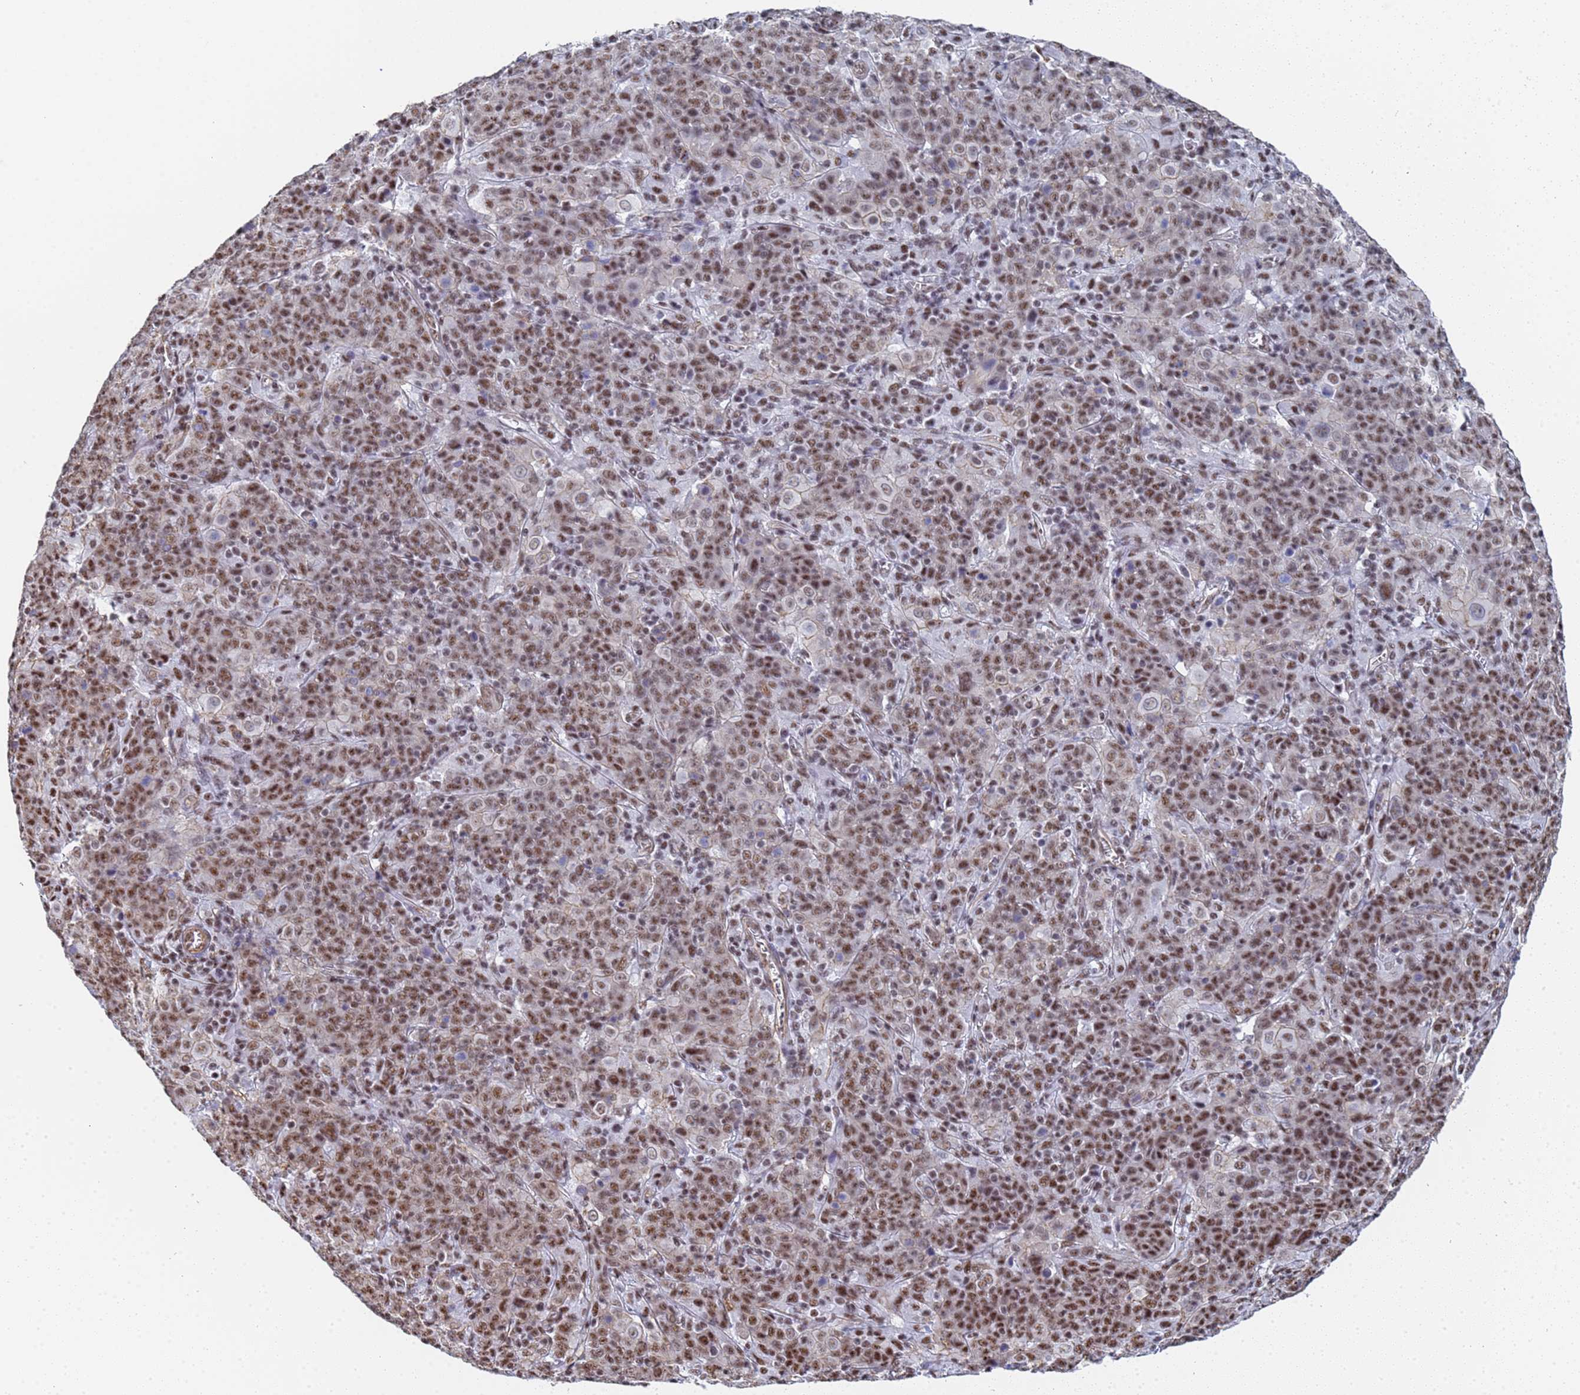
{"staining": {"intensity": "moderate", "quantity": ">75%", "location": "nuclear"}, "tissue": "cervical cancer", "cell_type": "Tumor cells", "image_type": "cancer", "snomed": [{"axis": "morphology", "description": "Squamous cell carcinoma, NOS"}, {"axis": "topography", "description": "Cervix"}], "caption": "High-power microscopy captured an immunohistochemistry micrograph of cervical squamous cell carcinoma, revealing moderate nuclear staining in about >75% of tumor cells.", "gene": "PRRT4", "patient": {"sex": "female", "age": 67}}